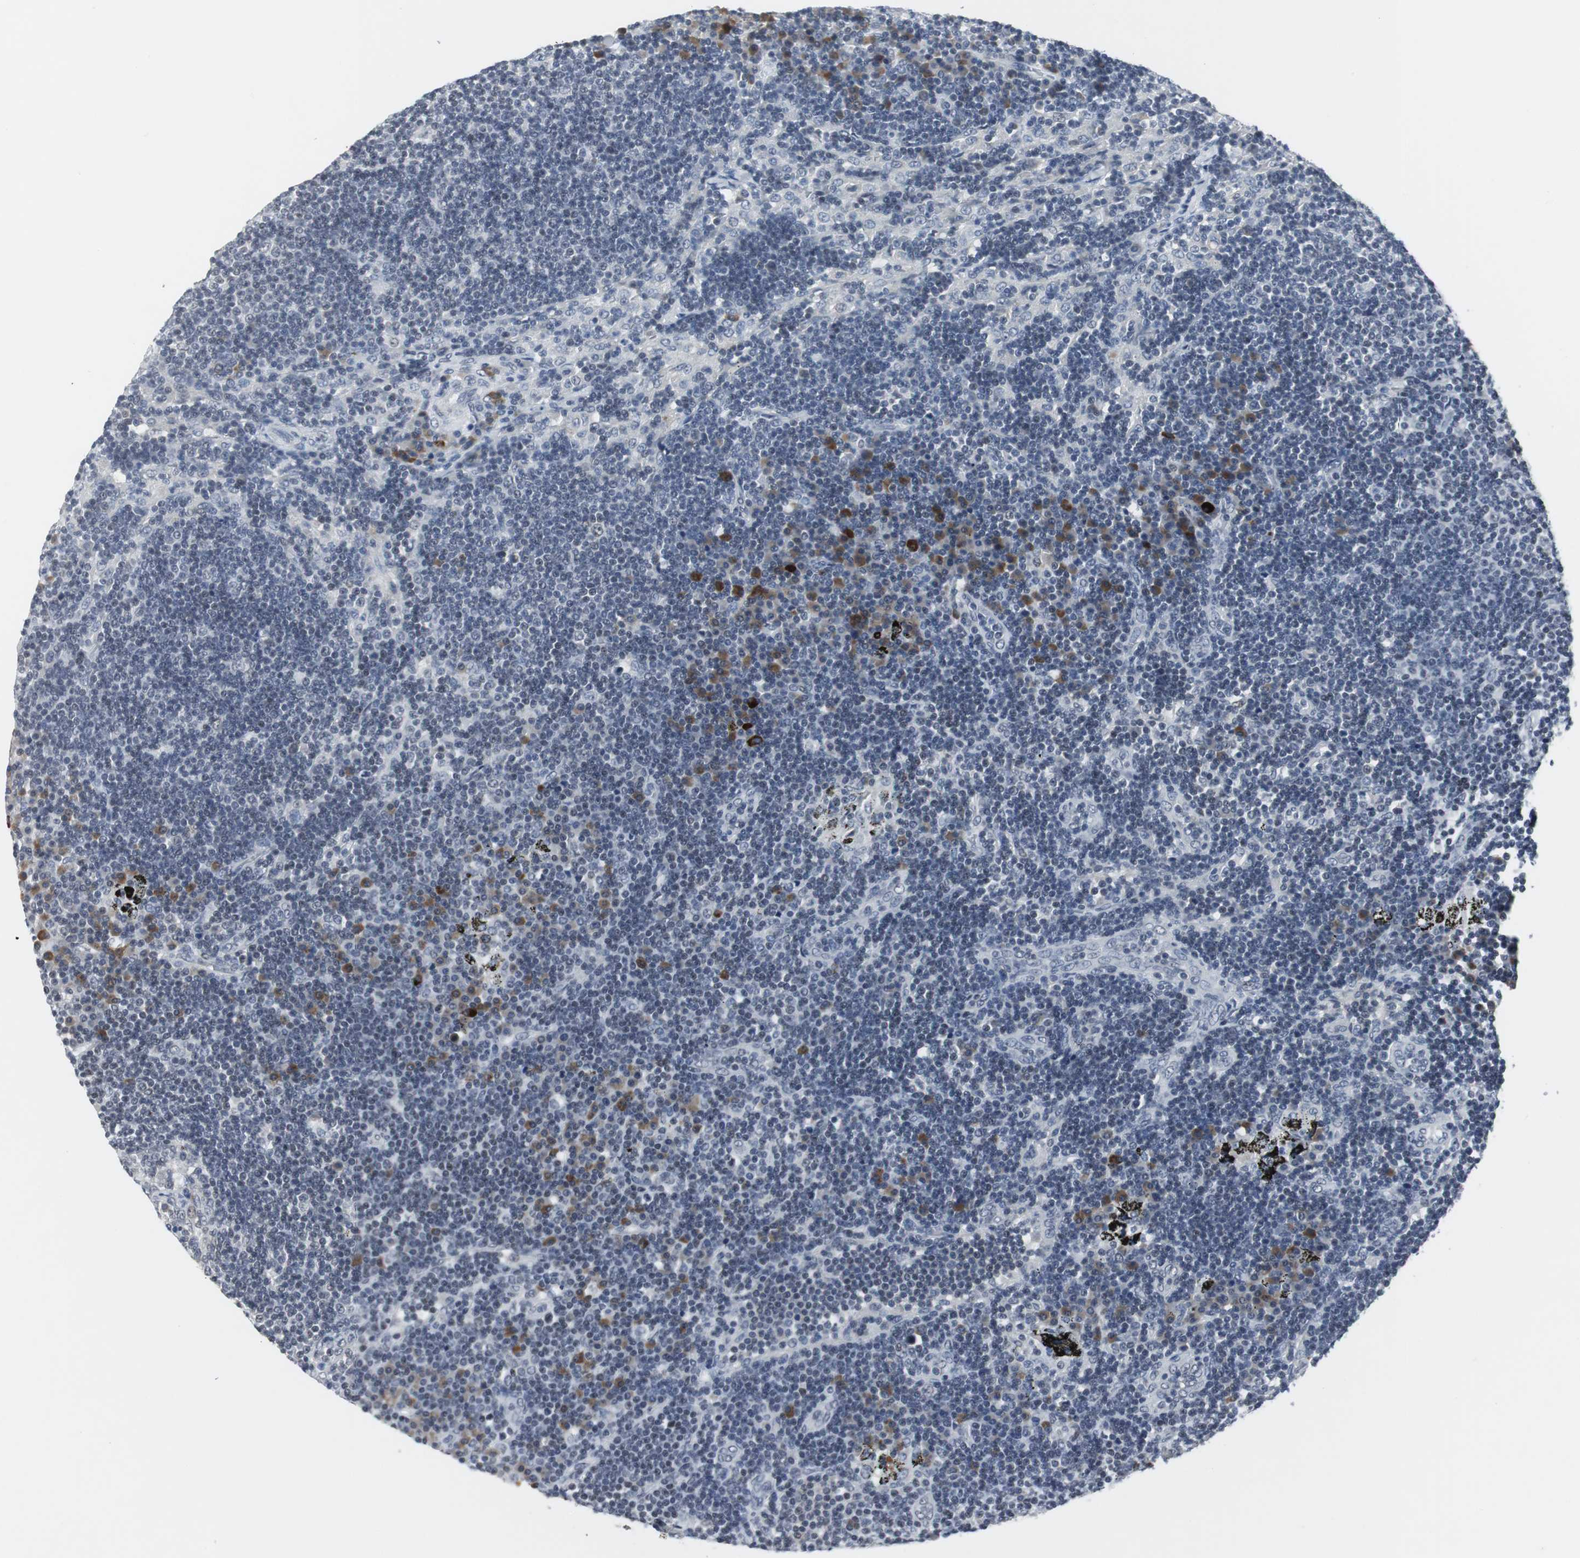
{"staining": {"intensity": "negative", "quantity": "none", "location": "none"}, "tissue": "lymph node", "cell_type": "Germinal center cells", "image_type": "normal", "snomed": [{"axis": "morphology", "description": "Normal tissue, NOS"}, {"axis": "morphology", "description": "Squamous cell carcinoma, metastatic, NOS"}, {"axis": "topography", "description": "Lymph node"}], "caption": "Germinal center cells show no significant protein expression in unremarkable lymph node. The staining was performed using DAB to visualize the protein expression in brown, while the nuclei were stained in blue with hematoxylin (Magnification: 20x).", "gene": "ELK1", "patient": {"sex": "female", "age": 53}}